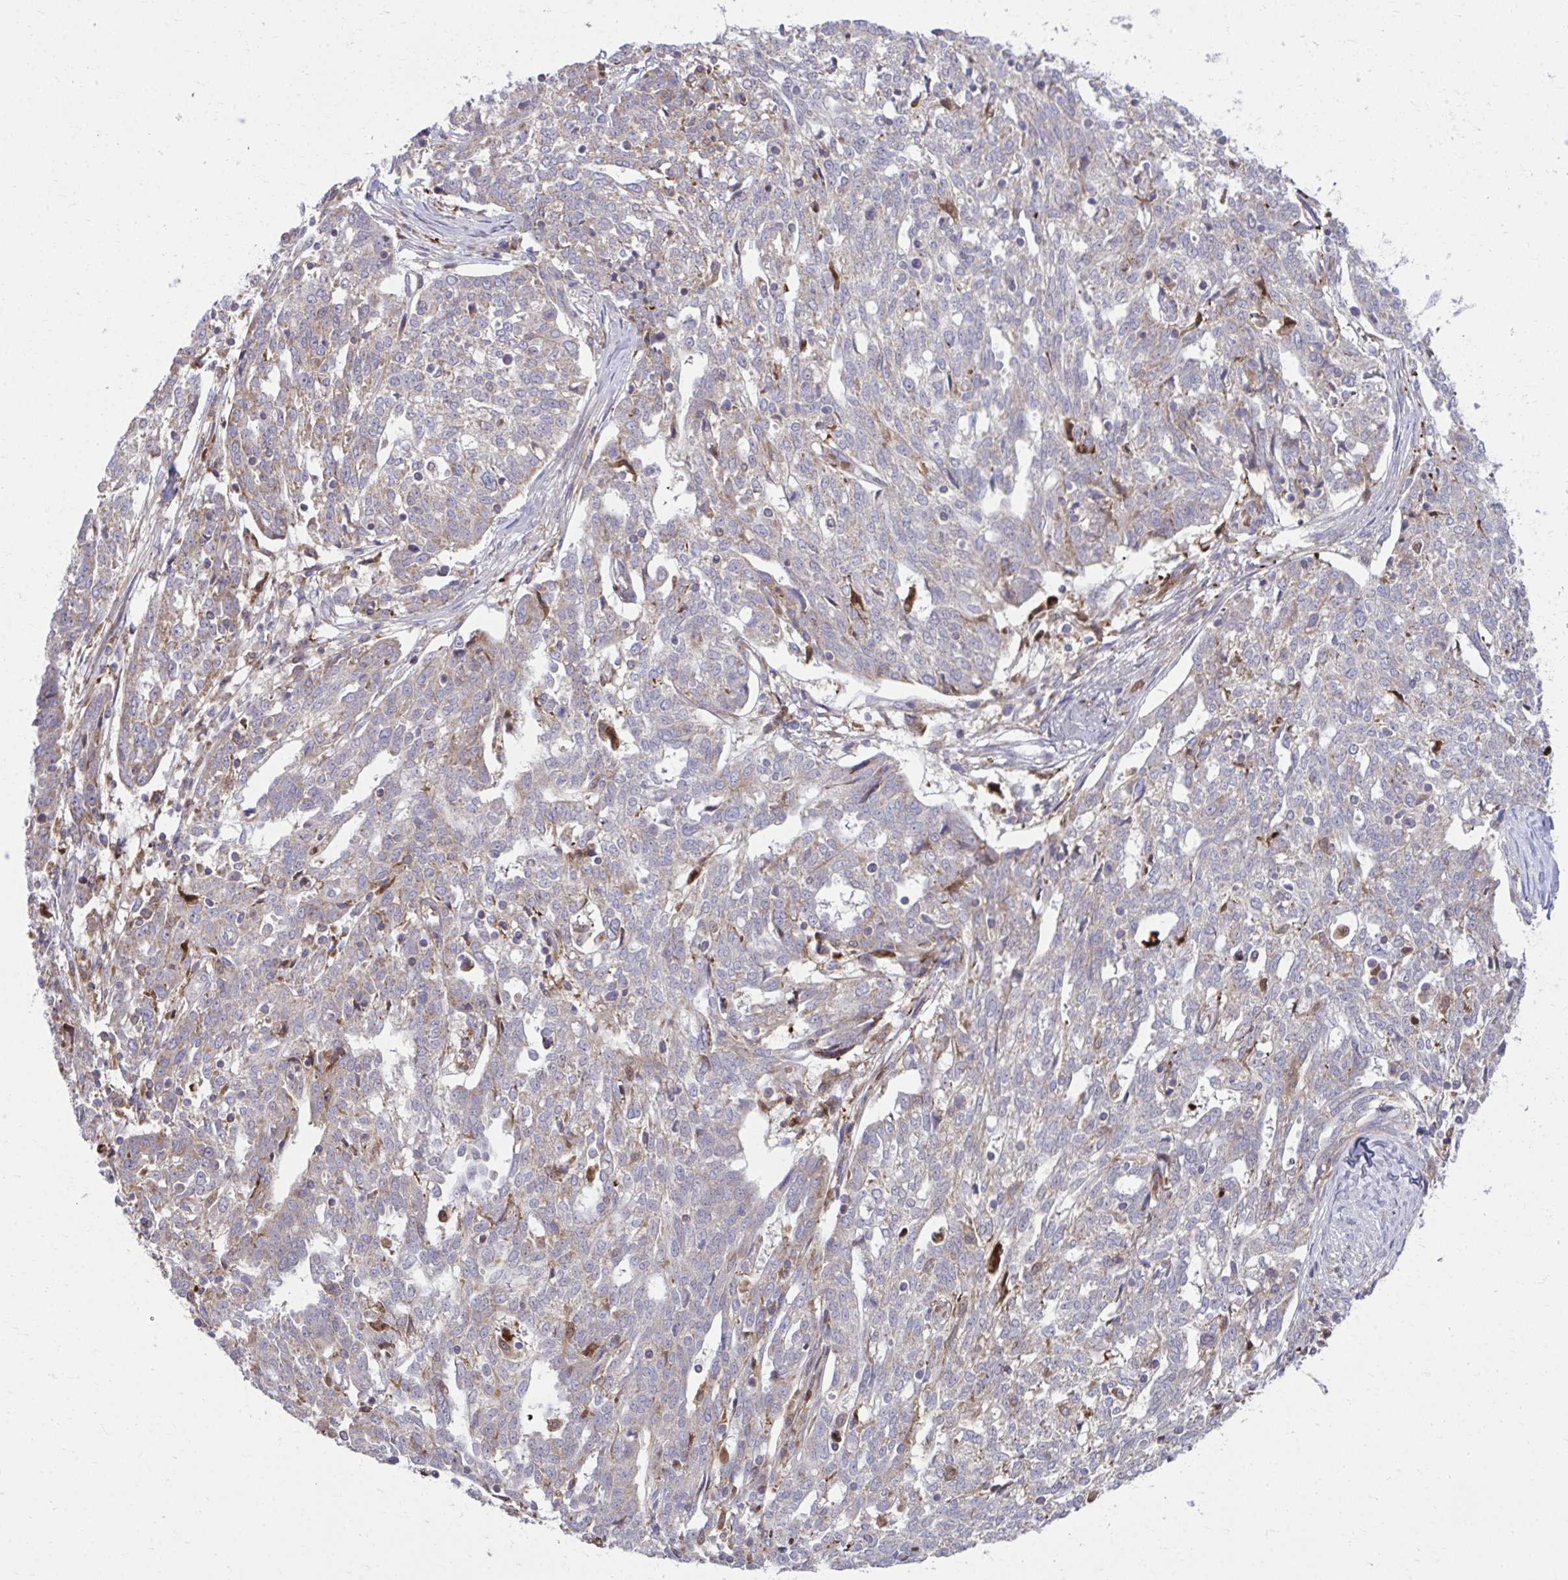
{"staining": {"intensity": "negative", "quantity": "none", "location": "none"}, "tissue": "ovarian cancer", "cell_type": "Tumor cells", "image_type": "cancer", "snomed": [{"axis": "morphology", "description": "Cystadenocarcinoma, serous, NOS"}, {"axis": "topography", "description": "Ovary"}], "caption": "The immunohistochemistry micrograph has no significant staining in tumor cells of serous cystadenocarcinoma (ovarian) tissue. (Brightfield microscopy of DAB (3,3'-diaminobenzidine) immunohistochemistry at high magnification).", "gene": "C16orf54", "patient": {"sex": "female", "age": 67}}